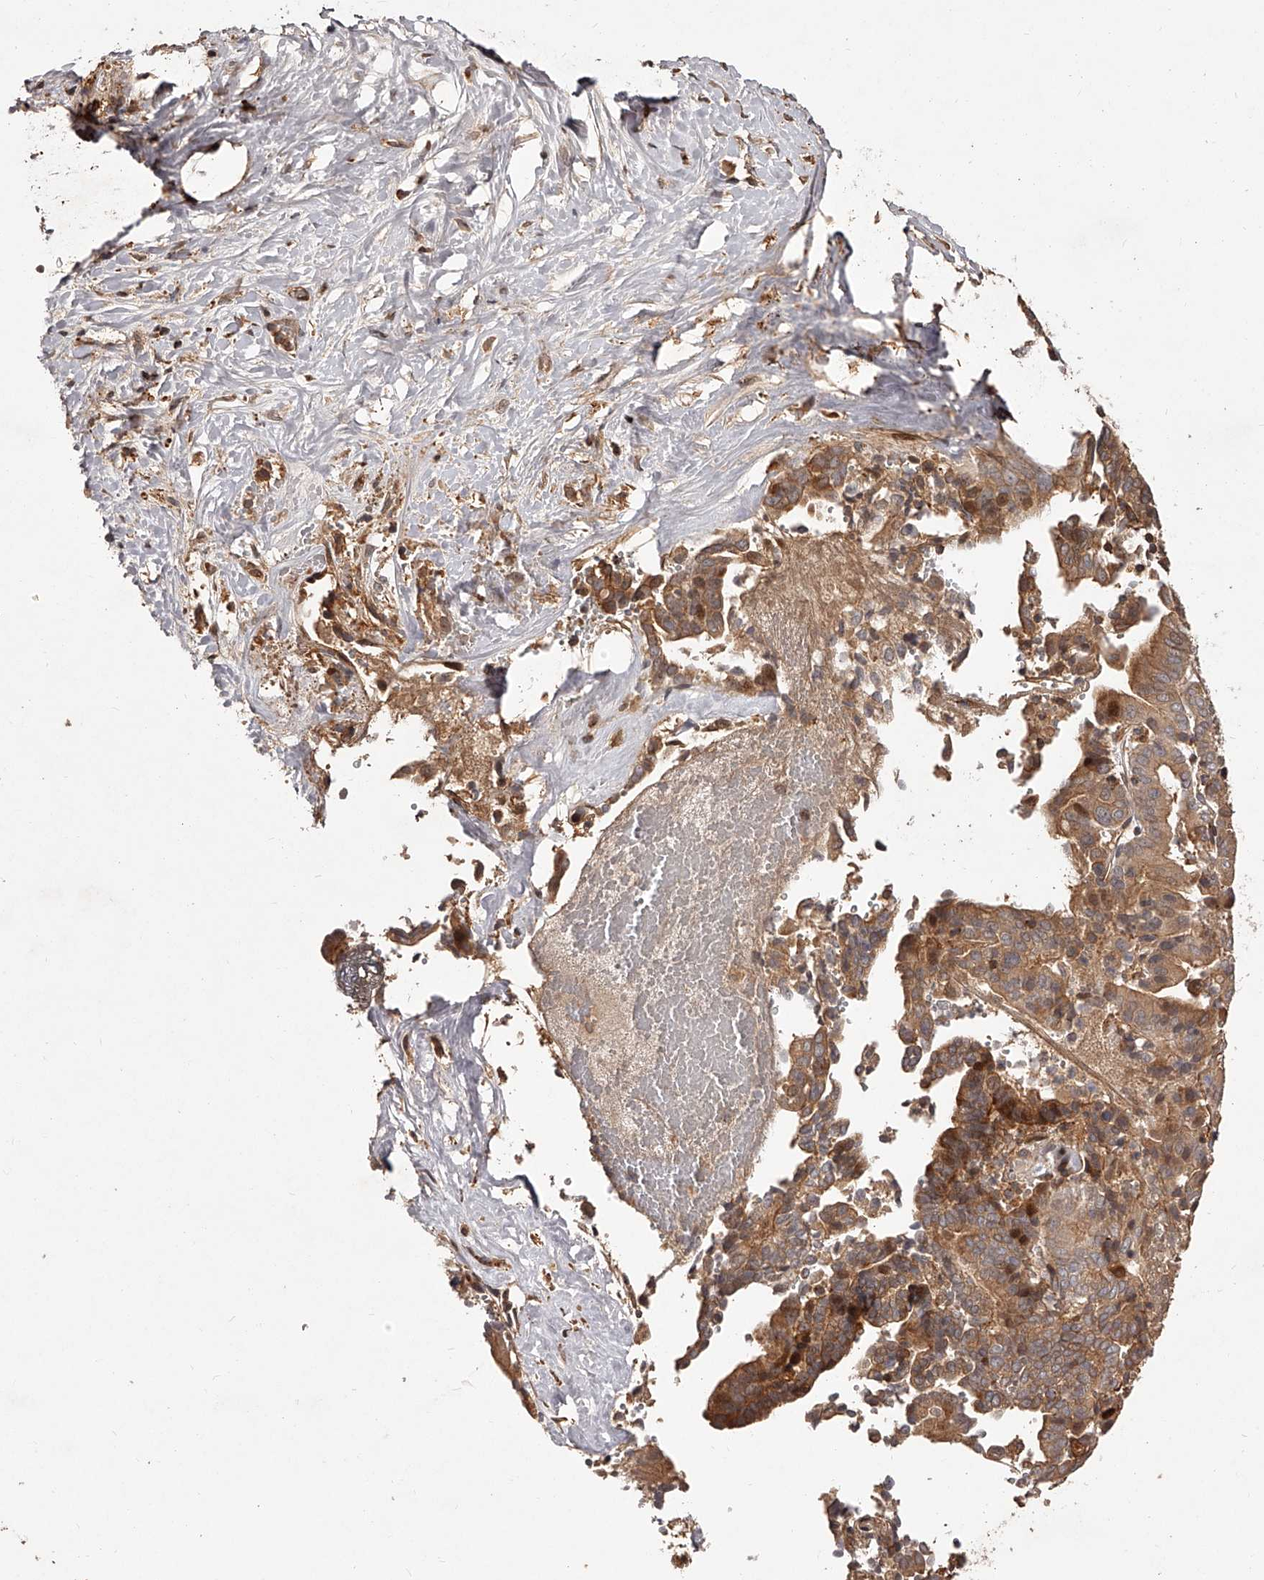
{"staining": {"intensity": "moderate", "quantity": ">75%", "location": "cytoplasmic/membranous"}, "tissue": "liver cancer", "cell_type": "Tumor cells", "image_type": "cancer", "snomed": [{"axis": "morphology", "description": "Cholangiocarcinoma"}, {"axis": "topography", "description": "Liver"}], "caption": "Tumor cells display moderate cytoplasmic/membranous positivity in about >75% of cells in liver cholangiocarcinoma. The staining is performed using DAB (3,3'-diaminobenzidine) brown chromogen to label protein expression. The nuclei are counter-stained blue using hematoxylin.", "gene": "CRYZL1", "patient": {"sex": "female", "age": 75}}